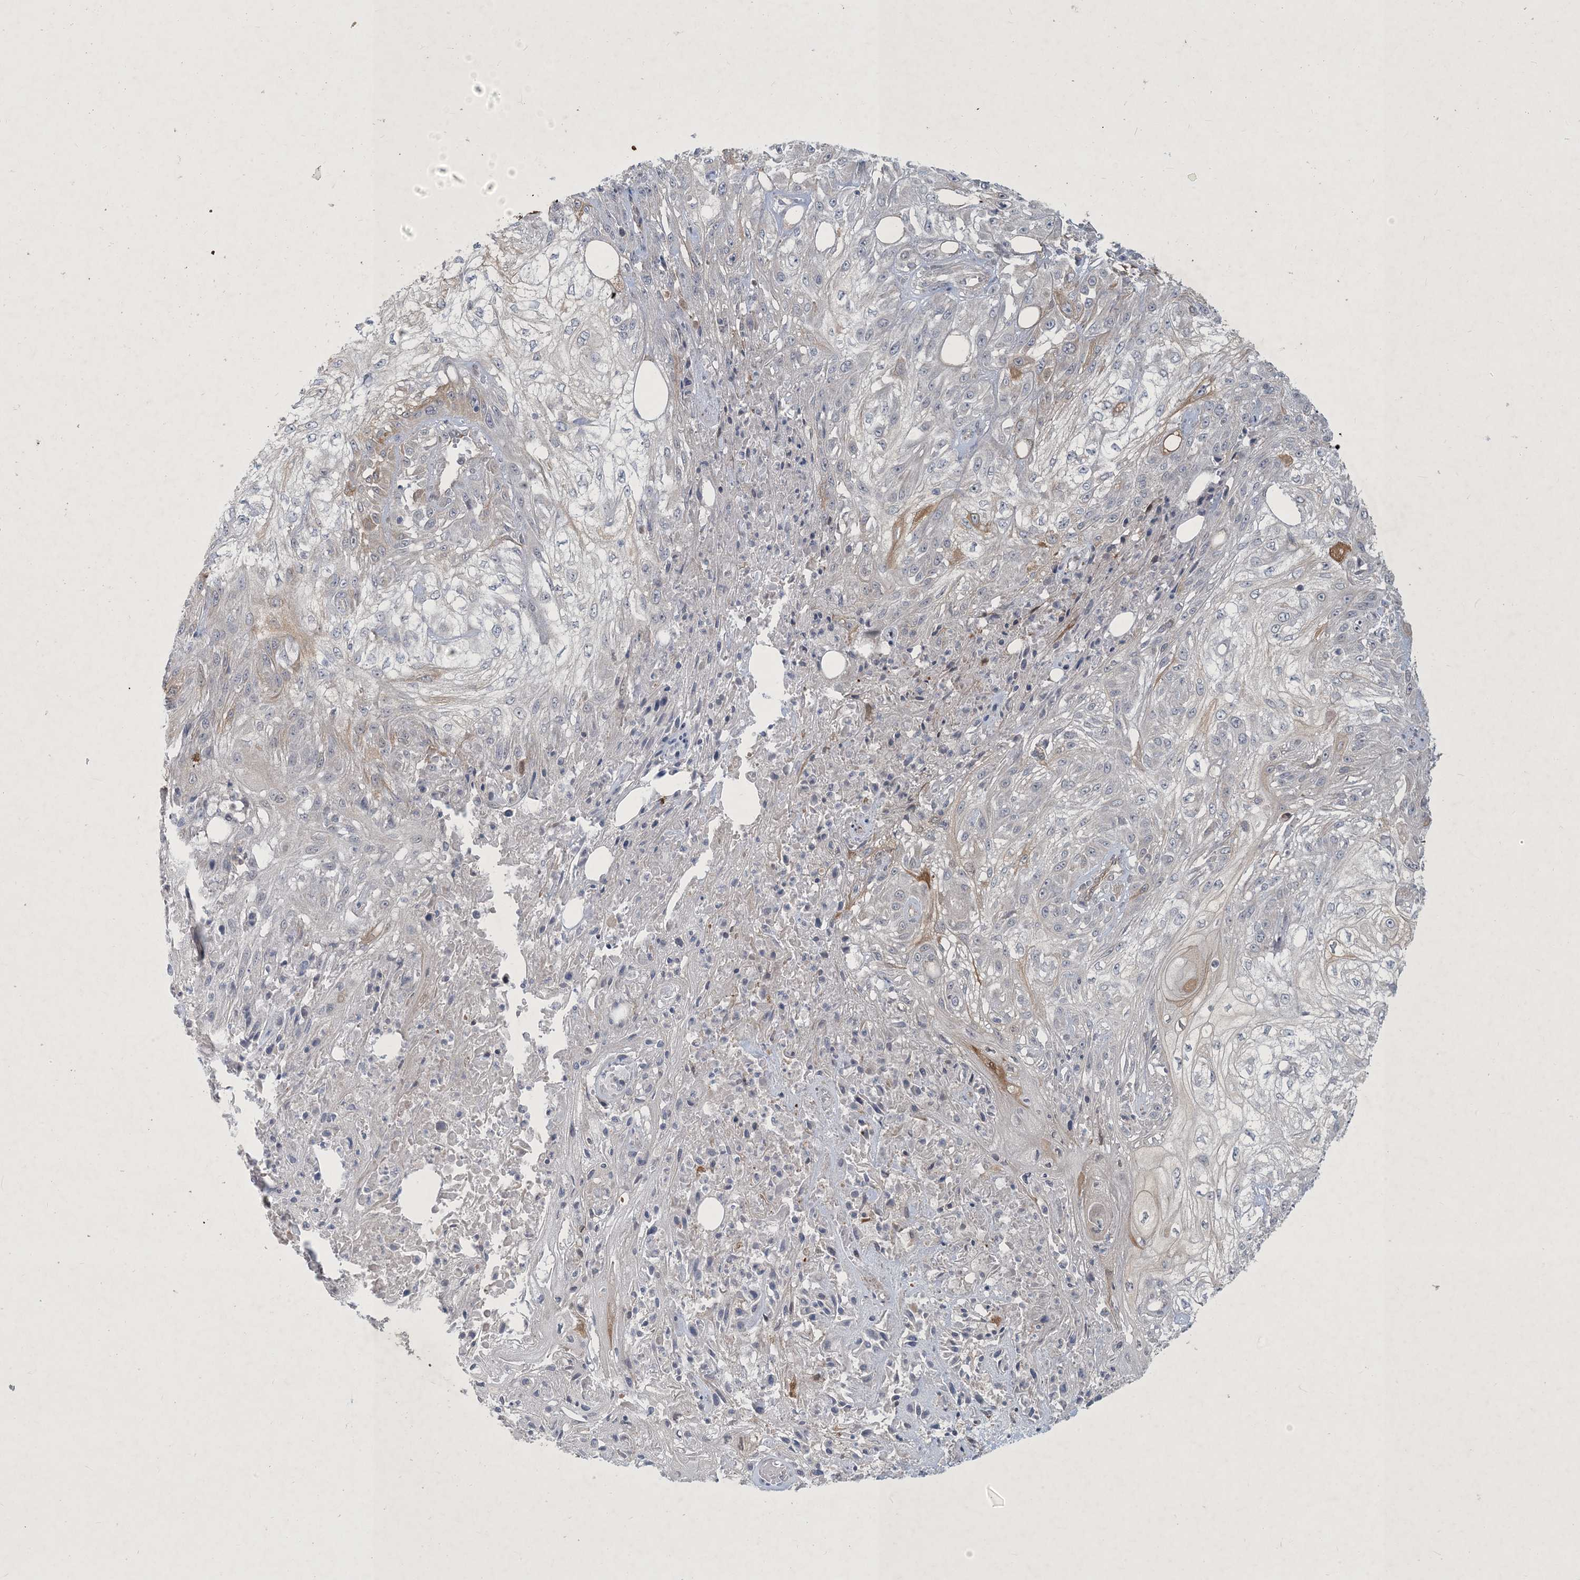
{"staining": {"intensity": "moderate", "quantity": "<25%", "location": "cytoplasmic/membranous"}, "tissue": "skin cancer", "cell_type": "Tumor cells", "image_type": "cancer", "snomed": [{"axis": "morphology", "description": "Squamous cell carcinoma, NOS"}, {"axis": "morphology", "description": "Squamous cell carcinoma, metastatic, NOS"}, {"axis": "topography", "description": "Skin"}, {"axis": "topography", "description": "Lymph node"}], "caption": "Immunohistochemistry (IHC) image of human skin cancer stained for a protein (brown), which displays low levels of moderate cytoplasmic/membranous expression in about <25% of tumor cells.", "gene": "CDS1", "patient": {"sex": "male", "age": 75}}